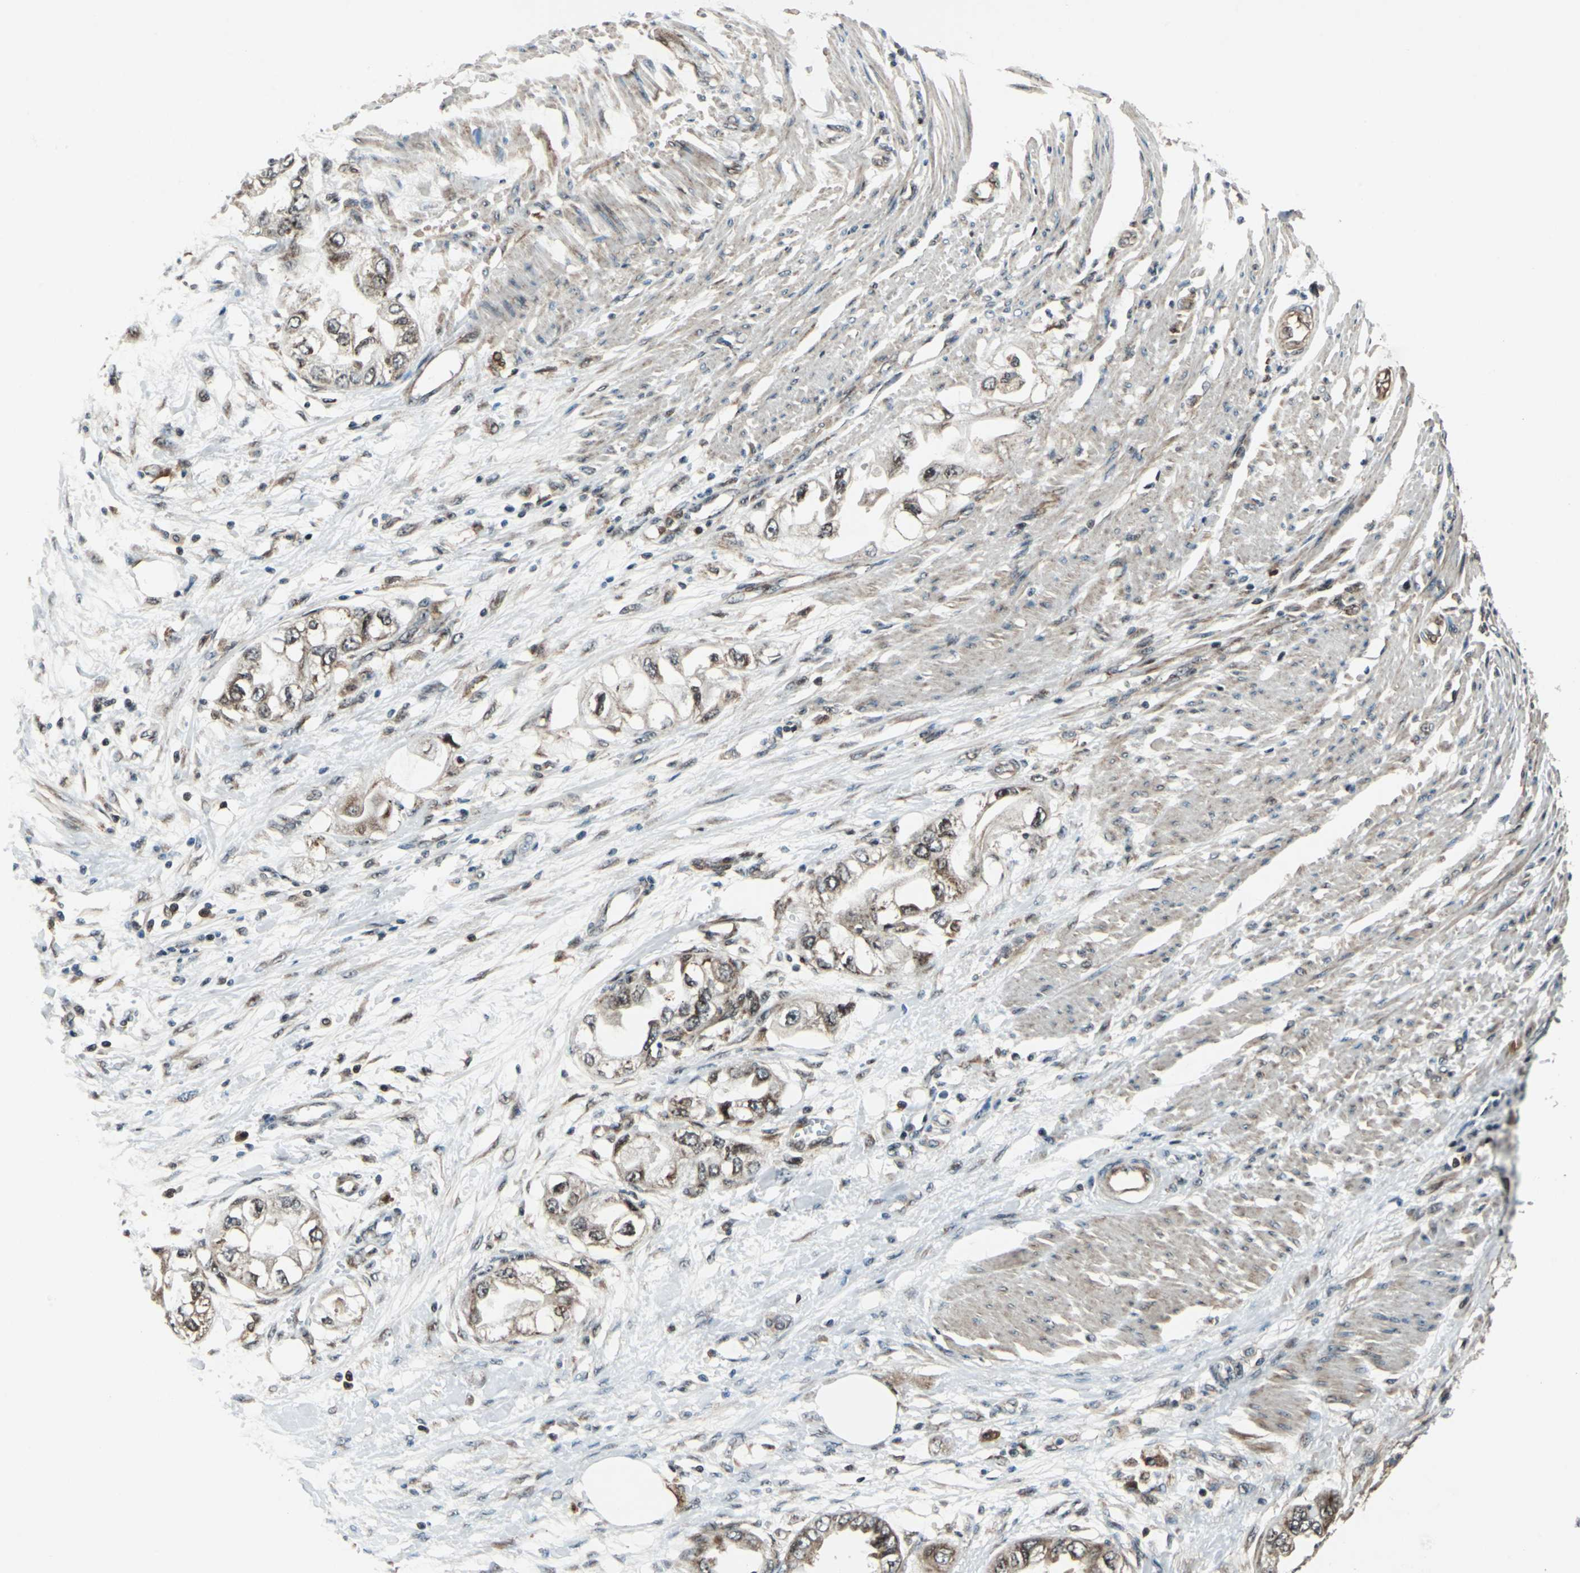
{"staining": {"intensity": "moderate", "quantity": ">75%", "location": "cytoplasmic/membranous,nuclear"}, "tissue": "endometrial cancer", "cell_type": "Tumor cells", "image_type": "cancer", "snomed": [{"axis": "morphology", "description": "Adenocarcinoma, NOS"}, {"axis": "topography", "description": "Endometrium"}], "caption": "IHC staining of endometrial adenocarcinoma, which shows medium levels of moderate cytoplasmic/membranous and nuclear positivity in approximately >75% of tumor cells indicating moderate cytoplasmic/membranous and nuclear protein staining. The staining was performed using DAB (brown) for protein detection and nuclei were counterstained in hematoxylin (blue).", "gene": "AATF", "patient": {"sex": "female", "age": 67}}